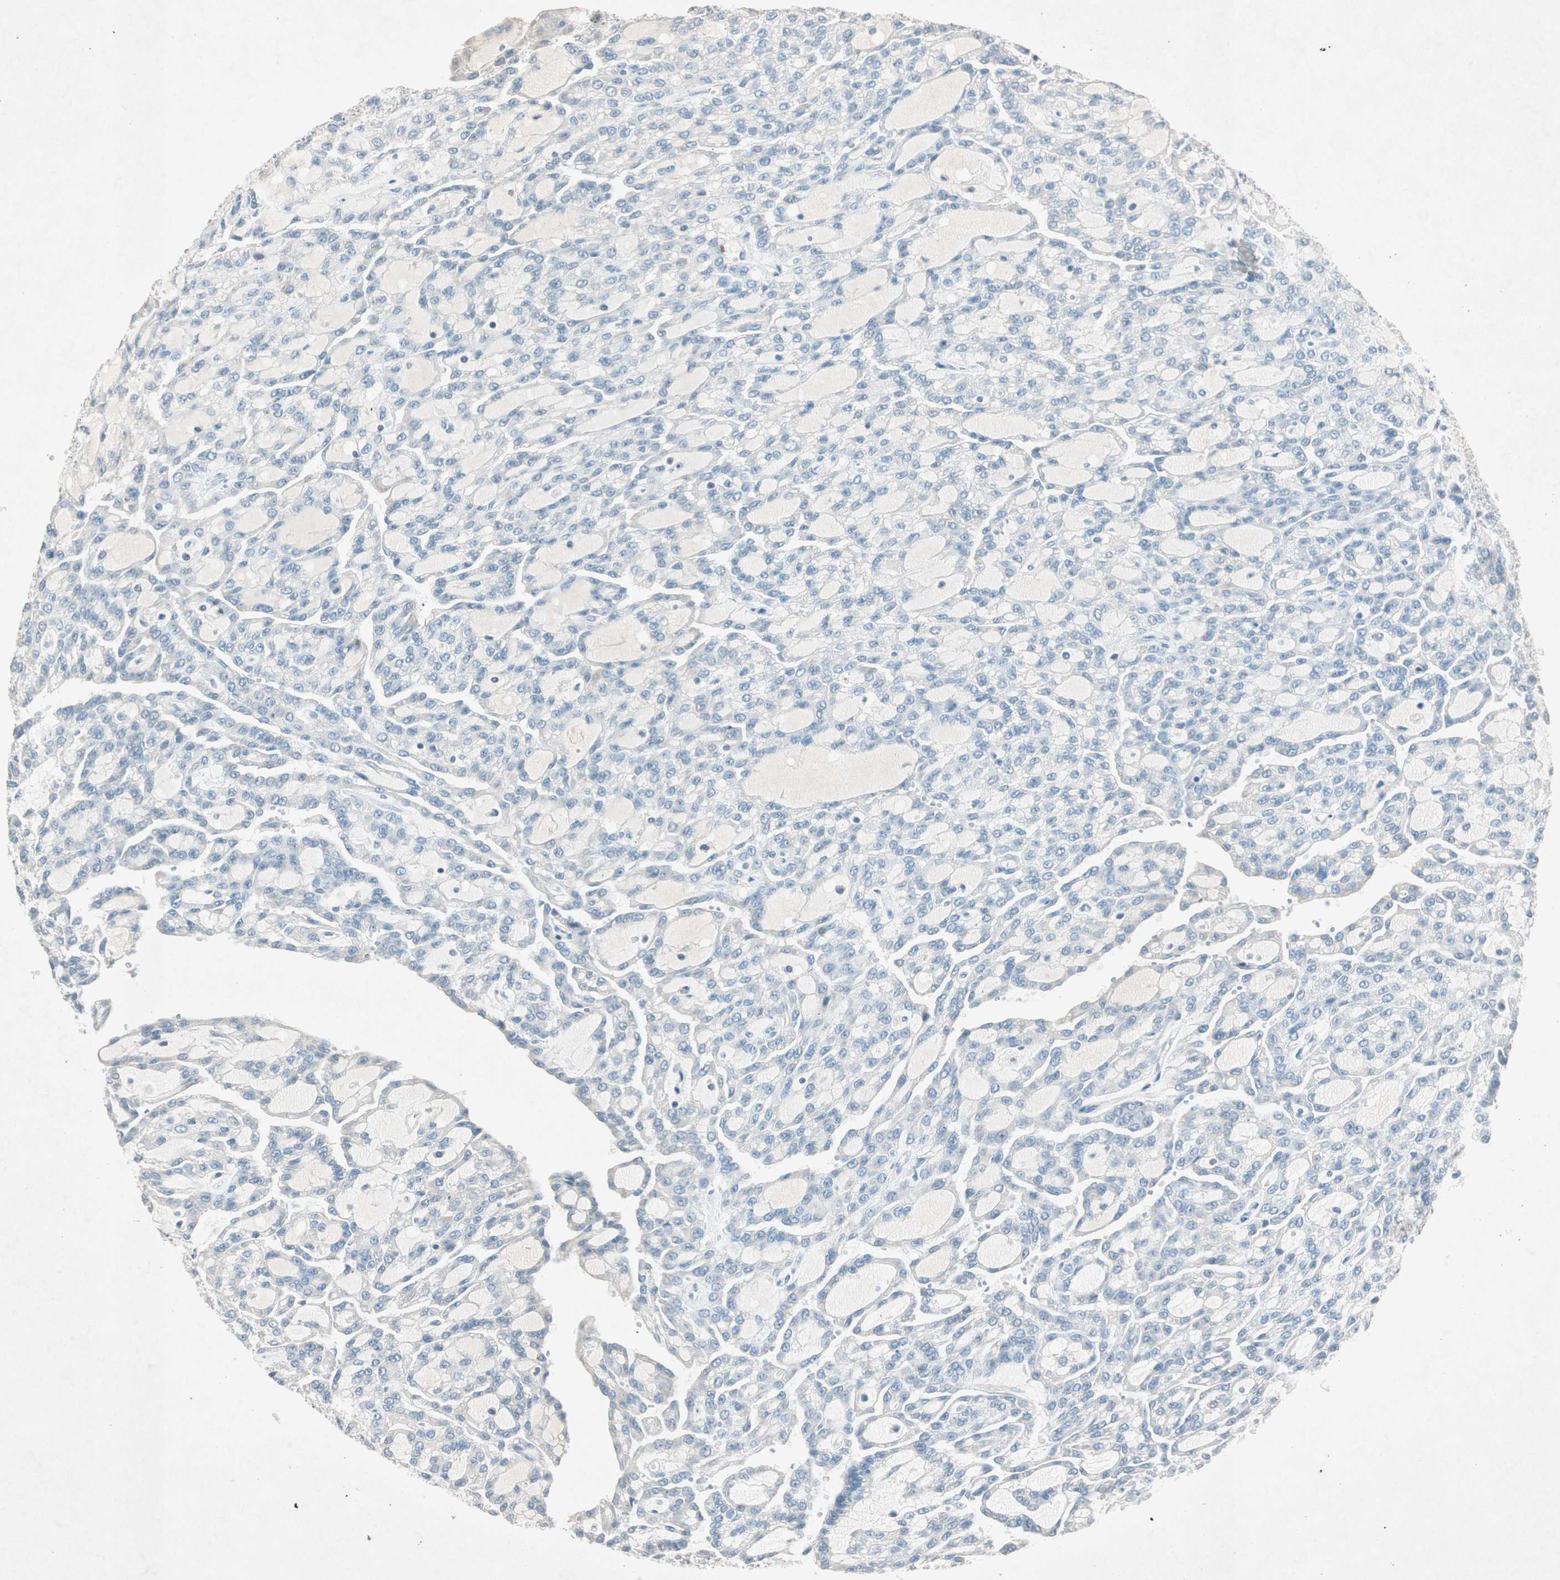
{"staining": {"intensity": "negative", "quantity": "none", "location": "none"}, "tissue": "renal cancer", "cell_type": "Tumor cells", "image_type": "cancer", "snomed": [{"axis": "morphology", "description": "Adenocarcinoma, NOS"}, {"axis": "topography", "description": "Kidney"}], "caption": "IHC of renal adenocarcinoma exhibits no staining in tumor cells.", "gene": "NKAIN1", "patient": {"sex": "male", "age": 63}}